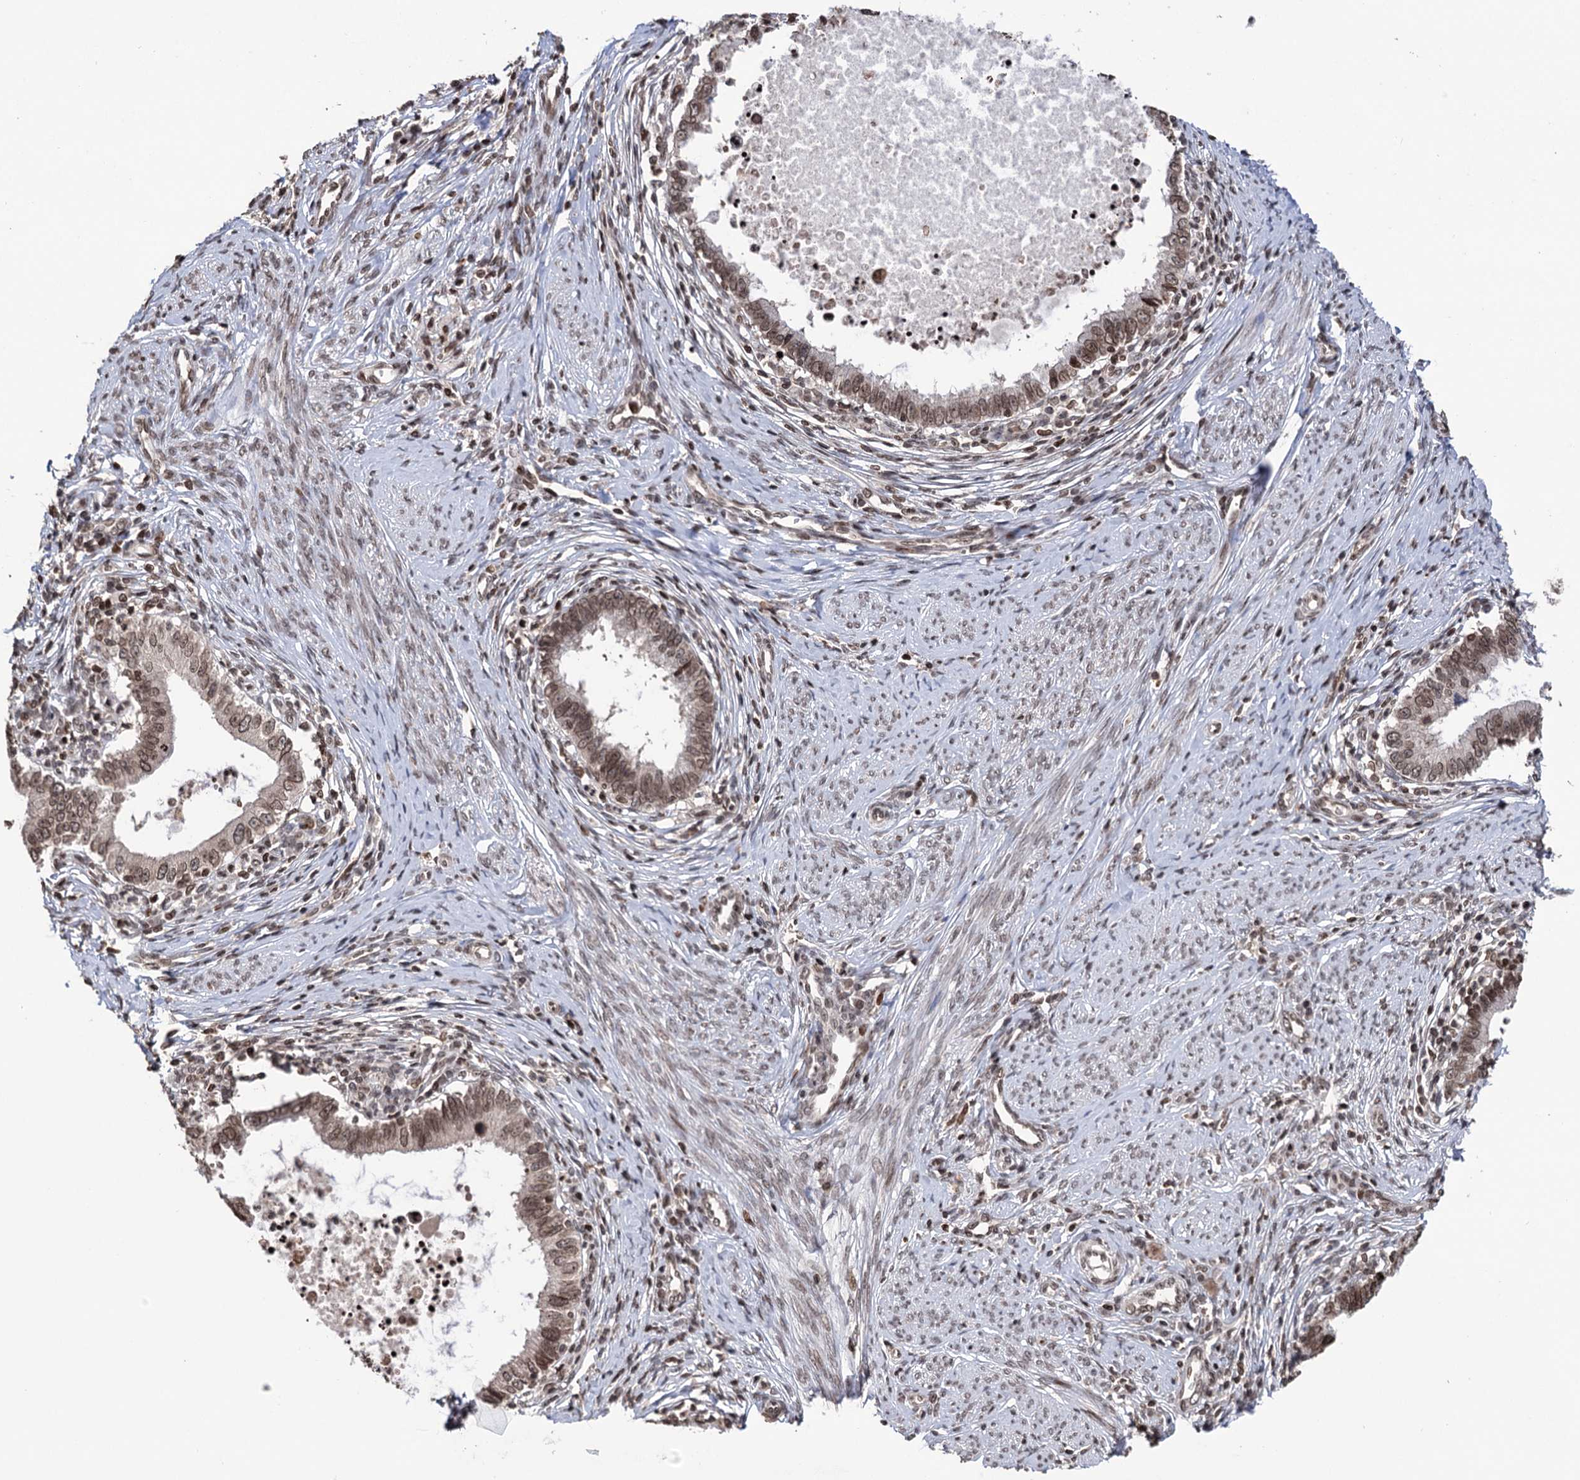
{"staining": {"intensity": "moderate", "quantity": ">75%", "location": "nuclear"}, "tissue": "cervical cancer", "cell_type": "Tumor cells", "image_type": "cancer", "snomed": [{"axis": "morphology", "description": "Adenocarcinoma, NOS"}, {"axis": "topography", "description": "Cervix"}], "caption": "The histopathology image demonstrates staining of cervical cancer, revealing moderate nuclear protein staining (brown color) within tumor cells. (IHC, brightfield microscopy, high magnification).", "gene": "CCDC77", "patient": {"sex": "female", "age": 36}}